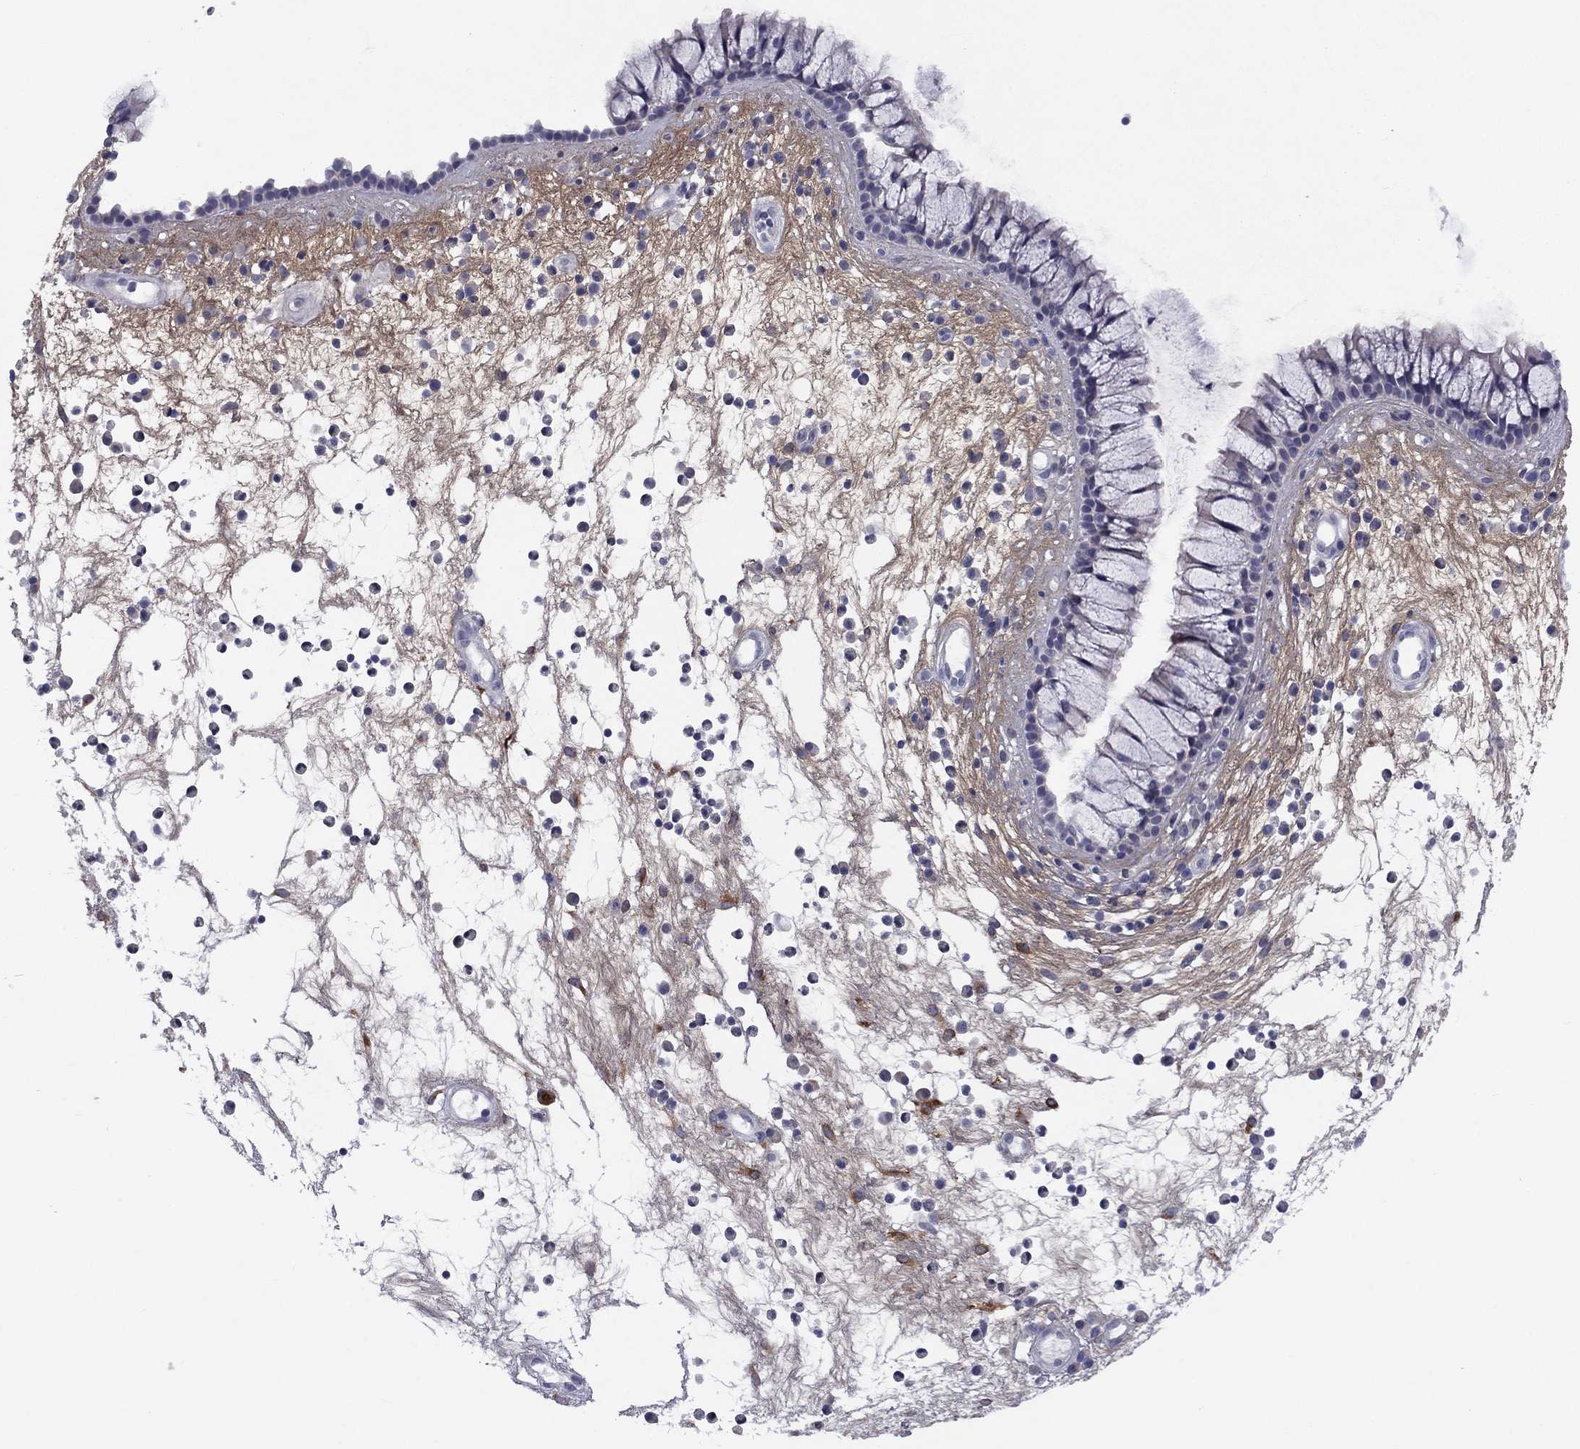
{"staining": {"intensity": "negative", "quantity": "none", "location": "none"}, "tissue": "nasopharynx", "cell_type": "Respiratory epithelial cells", "image_type": "normal", "snomed": [{"axis": "morphology", "description": "Normal tissue, NOS"}, {"axis": "topography", "description": "Nasopharynx"}], "caption": "Immunohistochemical staining of benign human nasopharynx displays no significant staining in respiratory epithelial cells.", "gene": "CACNA1A", "patient": {"sex": "male", "age": 77}}